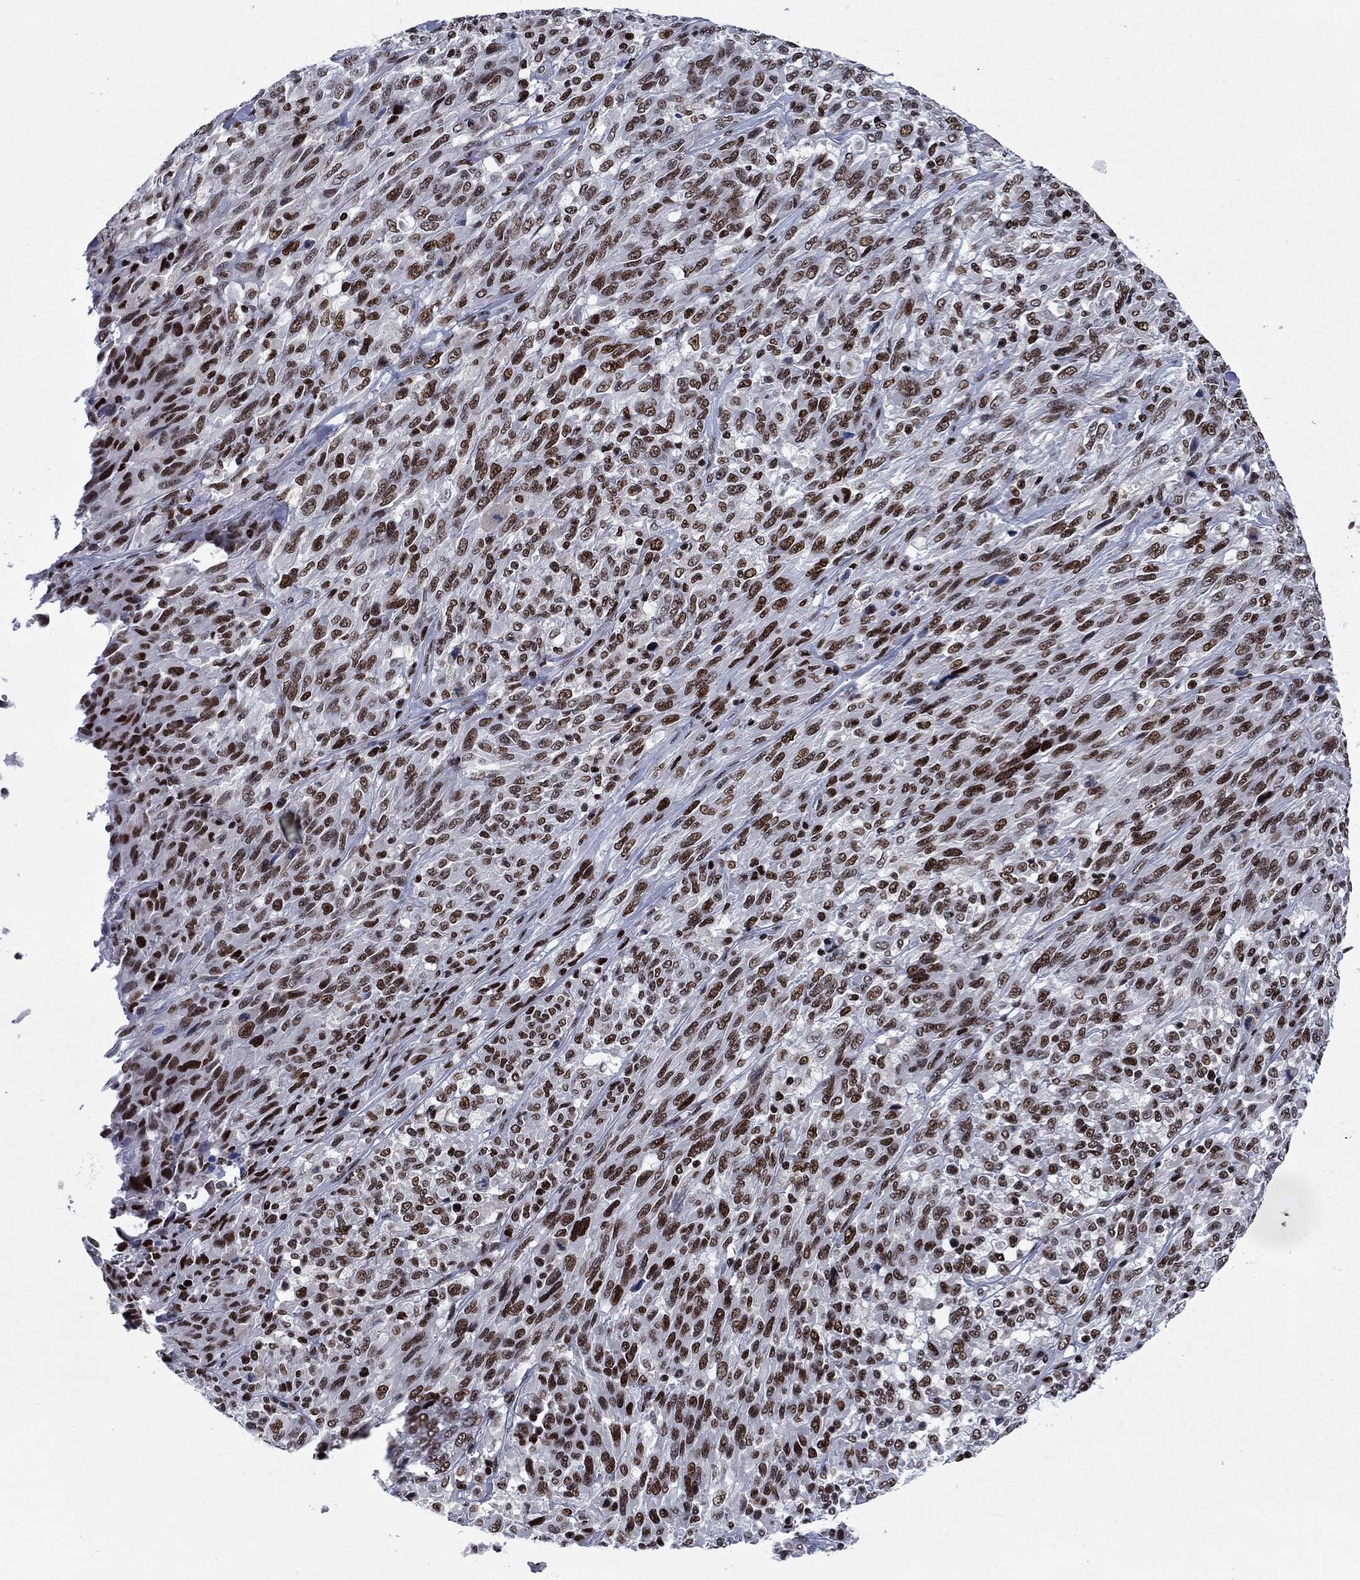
{"staining": {"intensity": "strong", "quantity": ">75%", "location": "nuclear"}, "tissue": "melanoma", "cell_type": "Tumor cells", "image_type": "cancer", "snomed": [{"axis": "morphology", "description": "Malignant melanoma, NOS"}, {"axis": "topography", "description": "Skin"}], "caption": "Immunohistochemistry (IHC) image of melanoma stained for a protein (brown), which shows high levels of strong nuclear staining in approximately >75% of tumor cells.", "gene": "RPRD1B", "patient": {"sex": "female", "age": 91}}